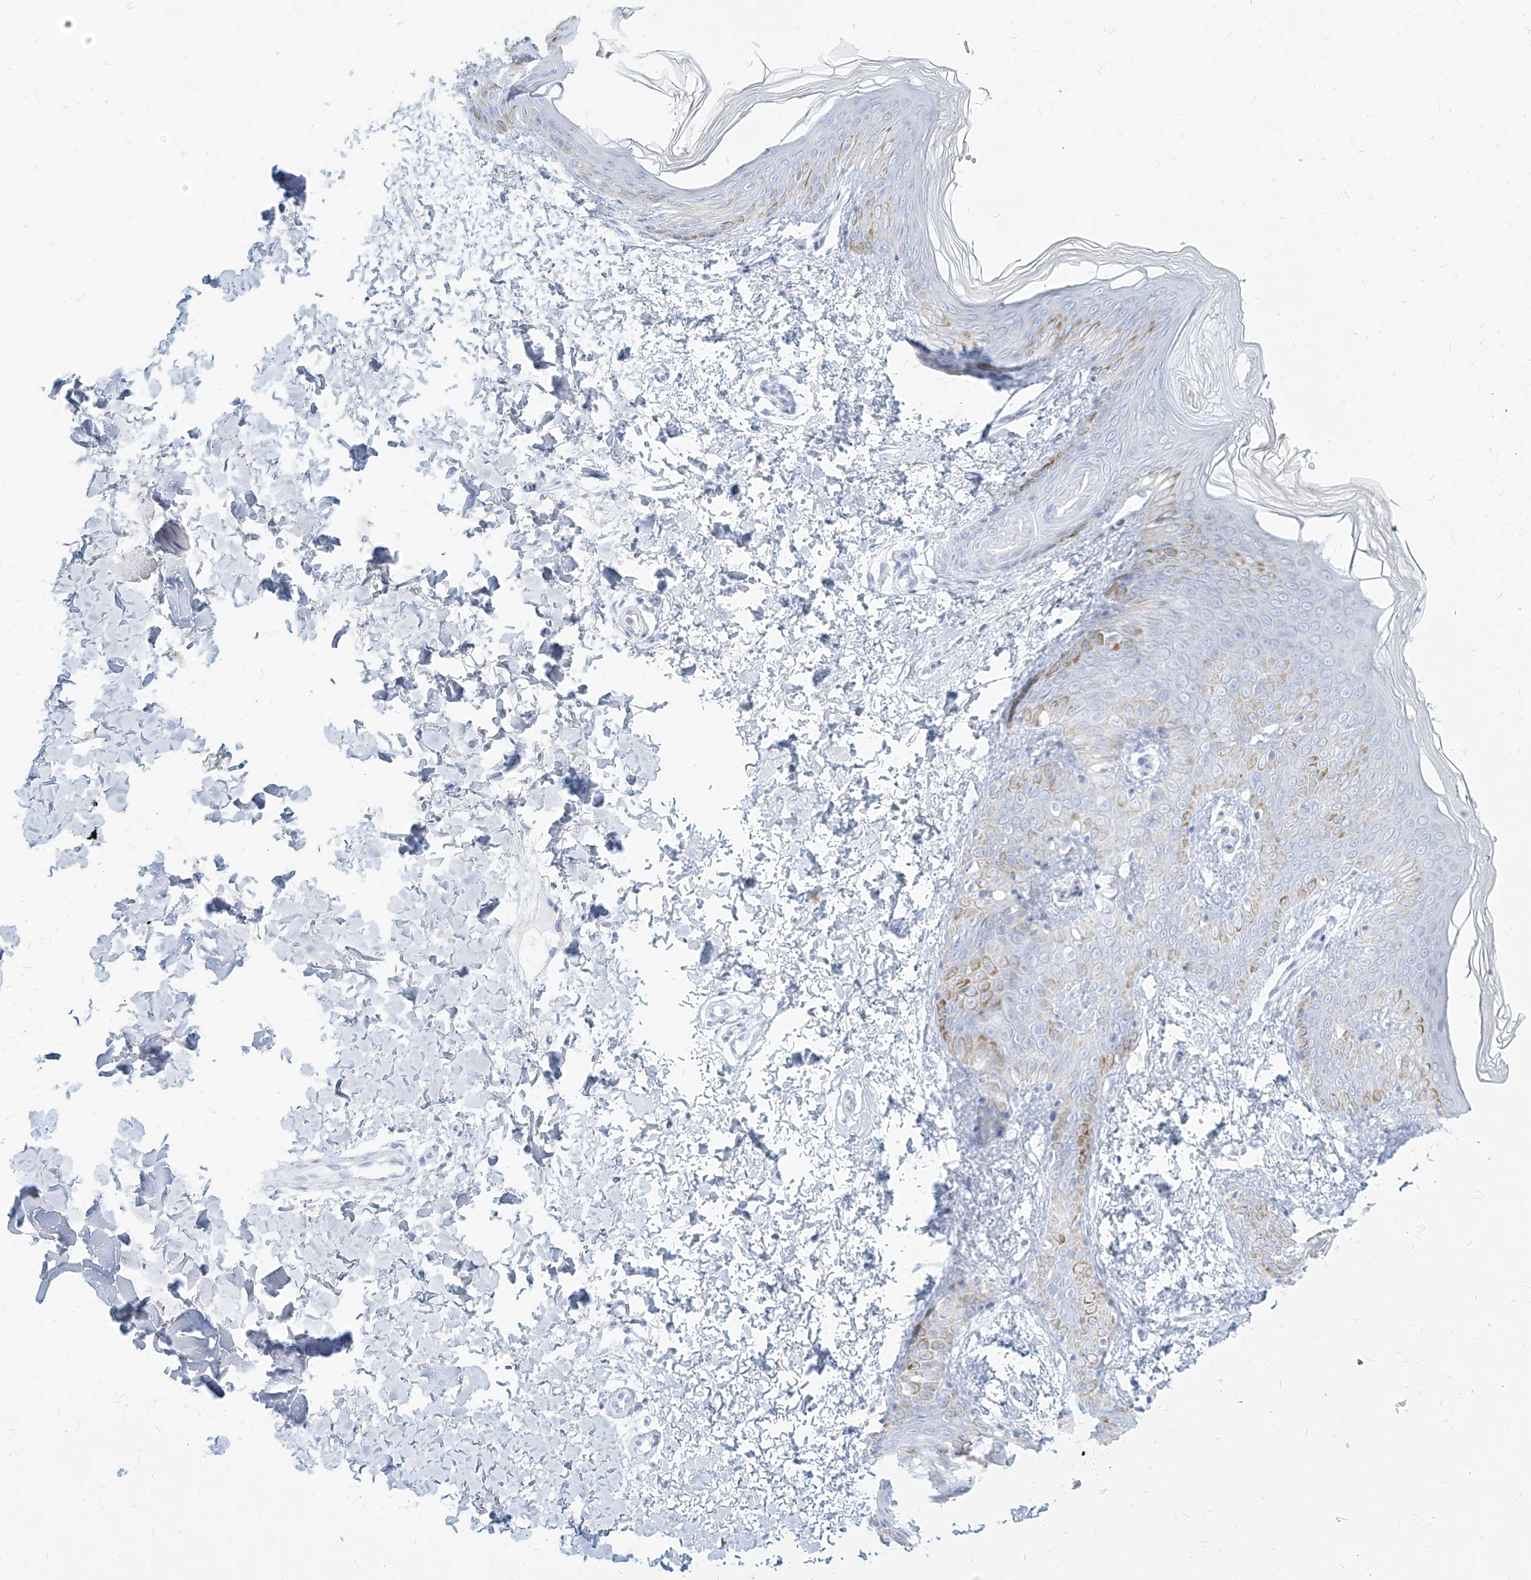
{"staining": {"intensity": "negative", "quantity": "none", "location": "none"}, "tissue": "skin", "cell_type": "Fibroblasts", "image_type": "normal", "snomed": [{"axis": "morphology", "description": "Normal tissue, NOS"}, {"axis": "morphology", "description": "Neoplasm, benign, NOS"}, {"axis": "topography", "description": "Skin"}, {"axis": "topography", "description": "Soft tissue"}], "caption": "Fibroblasts are negative for protein expression in normal human skin. The staining was performed using DAB (3,3'-diaminobenzidine) to visualize the protein expression in brown, while the nuclei were stained in blue with hematoxylin (Magnification: 20x).", "gene": "ITPKB", "patient": {"sex": "male", "age": 26}}